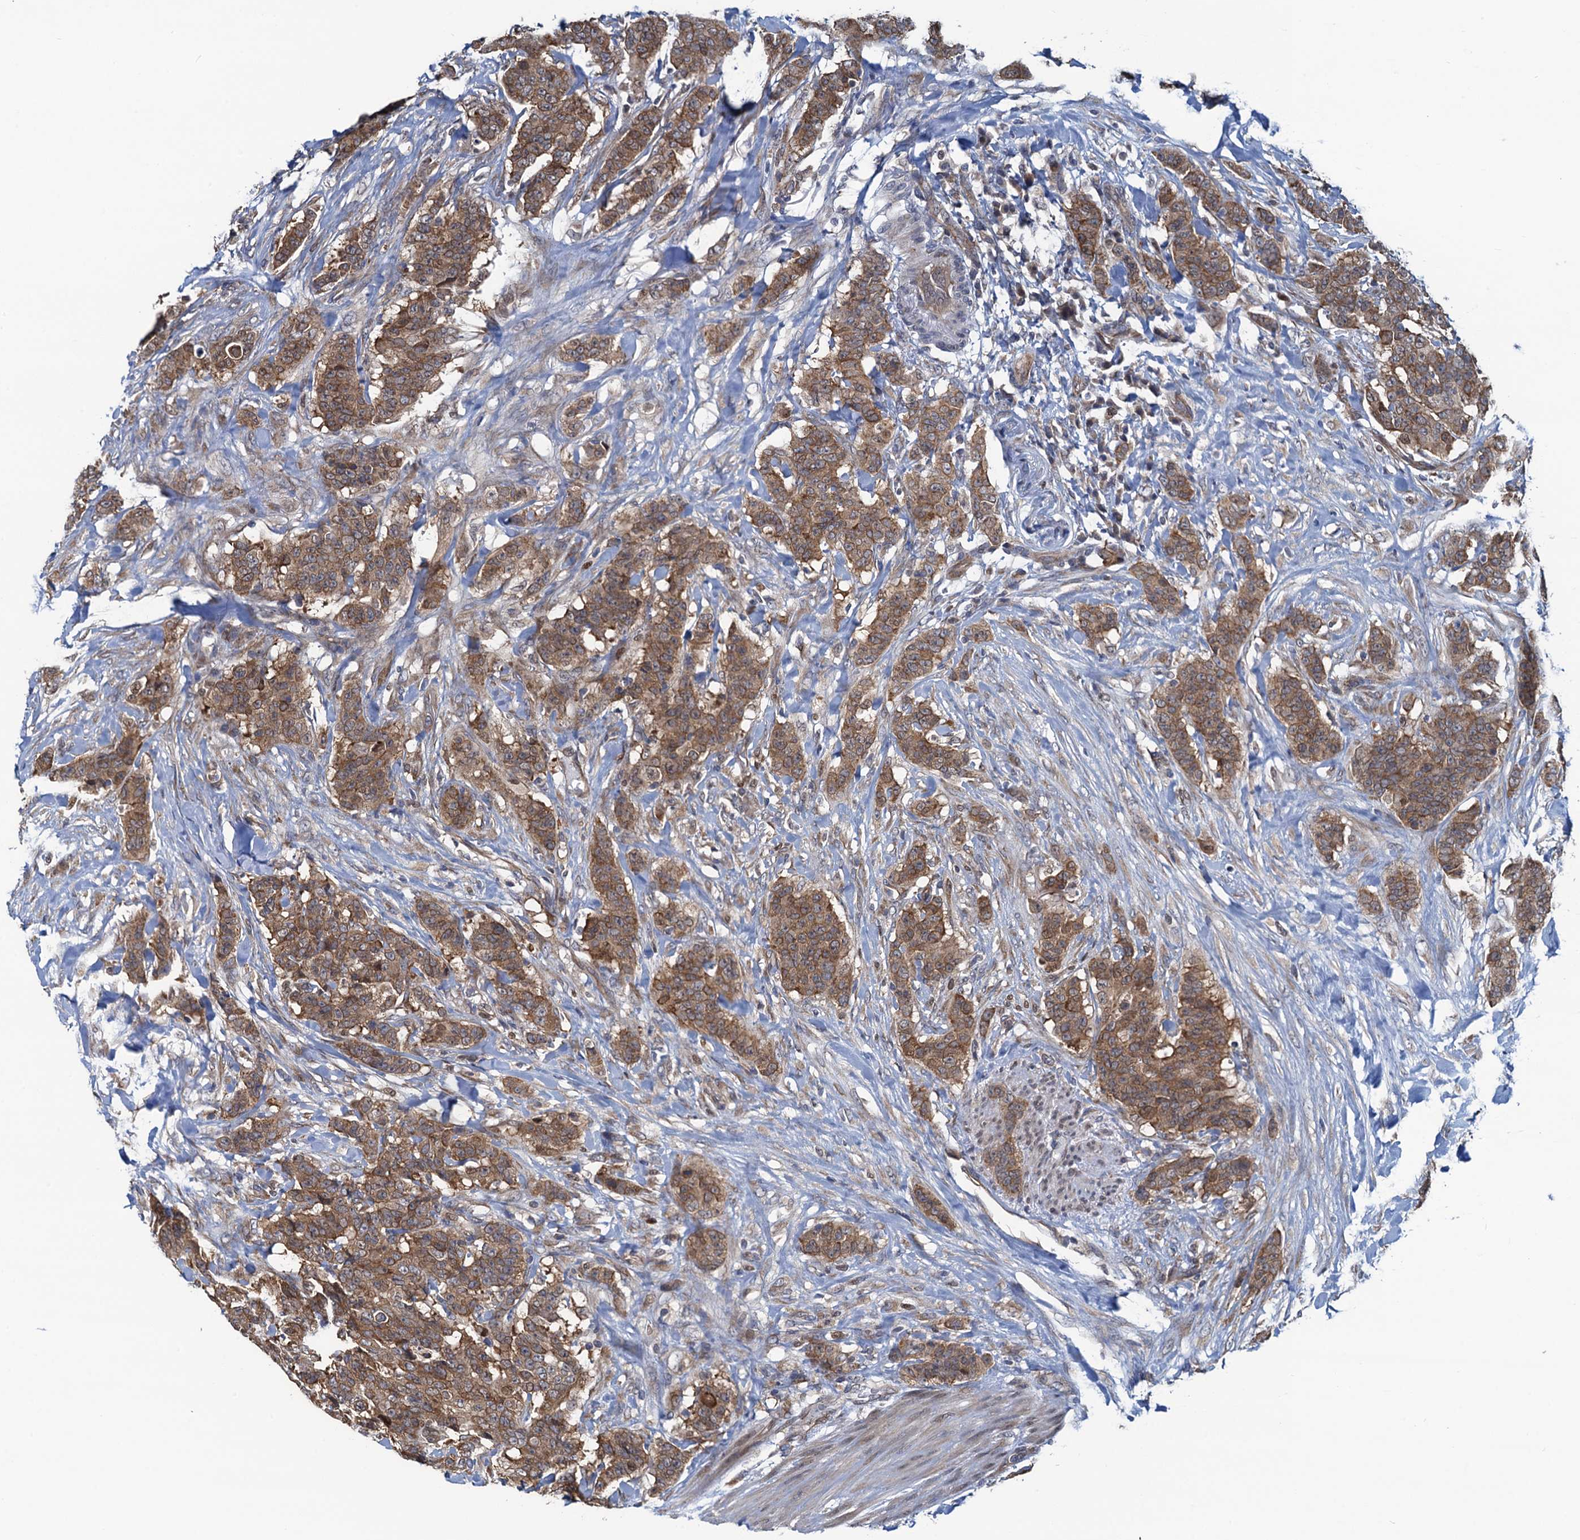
{"staining": {"intensity": "moderate", "quantity": ">75%", "location": "cytoplasmic/membranous"}, "tissue": "breast cancer", "cell_type": "Tumor cells", "image_type": "cancer", "snomed": [{"axis": "morphology", "description": "Duct carcinoma"}, {"axis": "topography", "description": "Breast"}], "caption": "Breast cancer stained with a protein marker reveals moderate staining in tumor cells.", "gene": "RNF125", "patient": {"sex": "female", "age": 40}}